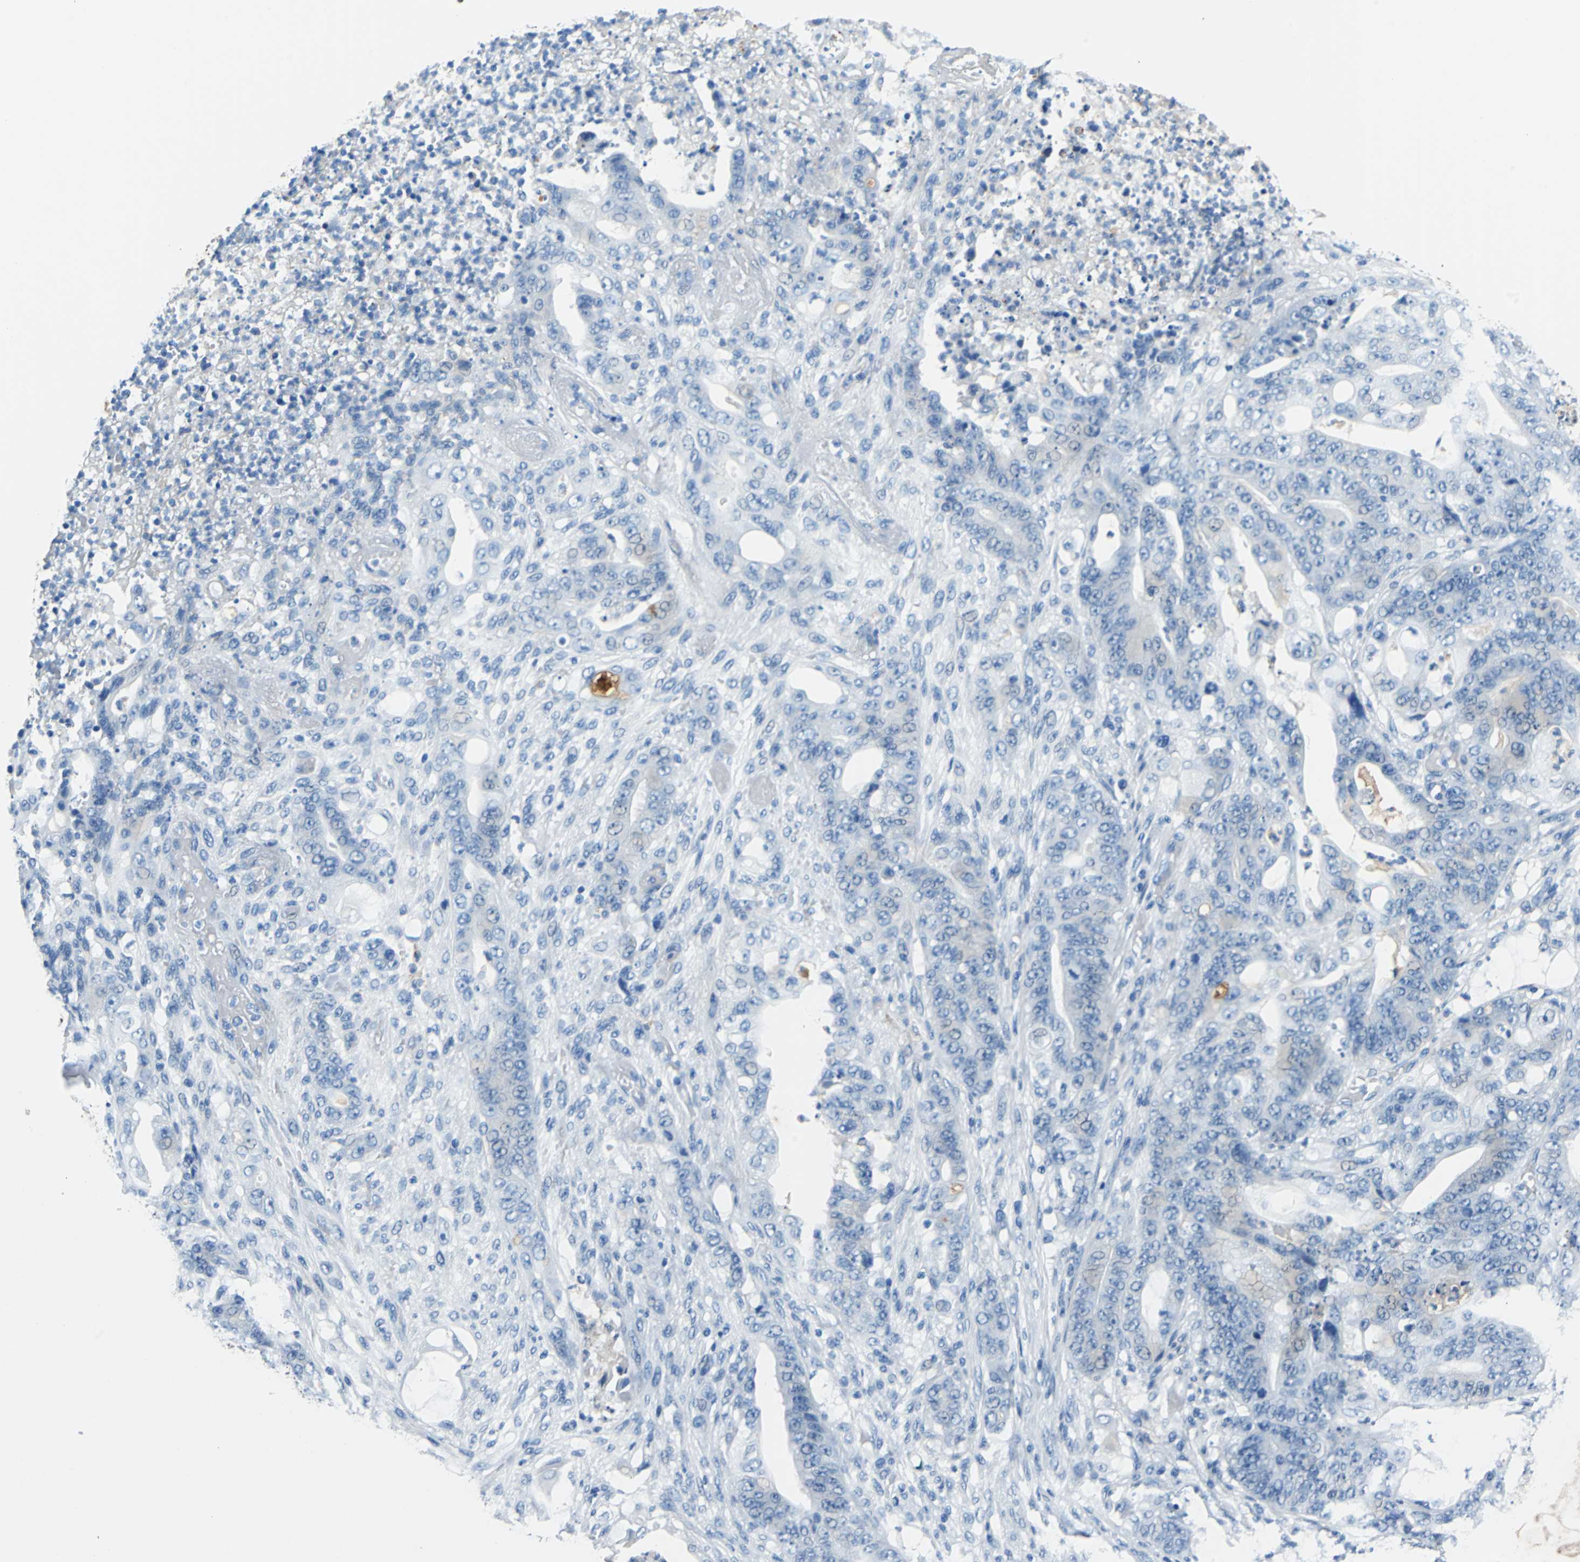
{"staining": {"intensity": "negative", "quantity": "none", "location": "none"}, "tissue": "stomach cancer", "cell_type": "Tumor cells", "image_type": "cancer", "snomed": [{"axis": "morphology", "description": "Adenocarcinoma, NOS"}, {"axis": "topography", "description": "Stomach"}], "caption": "The immunohistochemistry (IHC) photomicrograph has no significant staining in tumor cells of adenocarcinoma (stomach) tissue.", "gene": "ALB", "patient": {"sex": "female", "age": 73}}